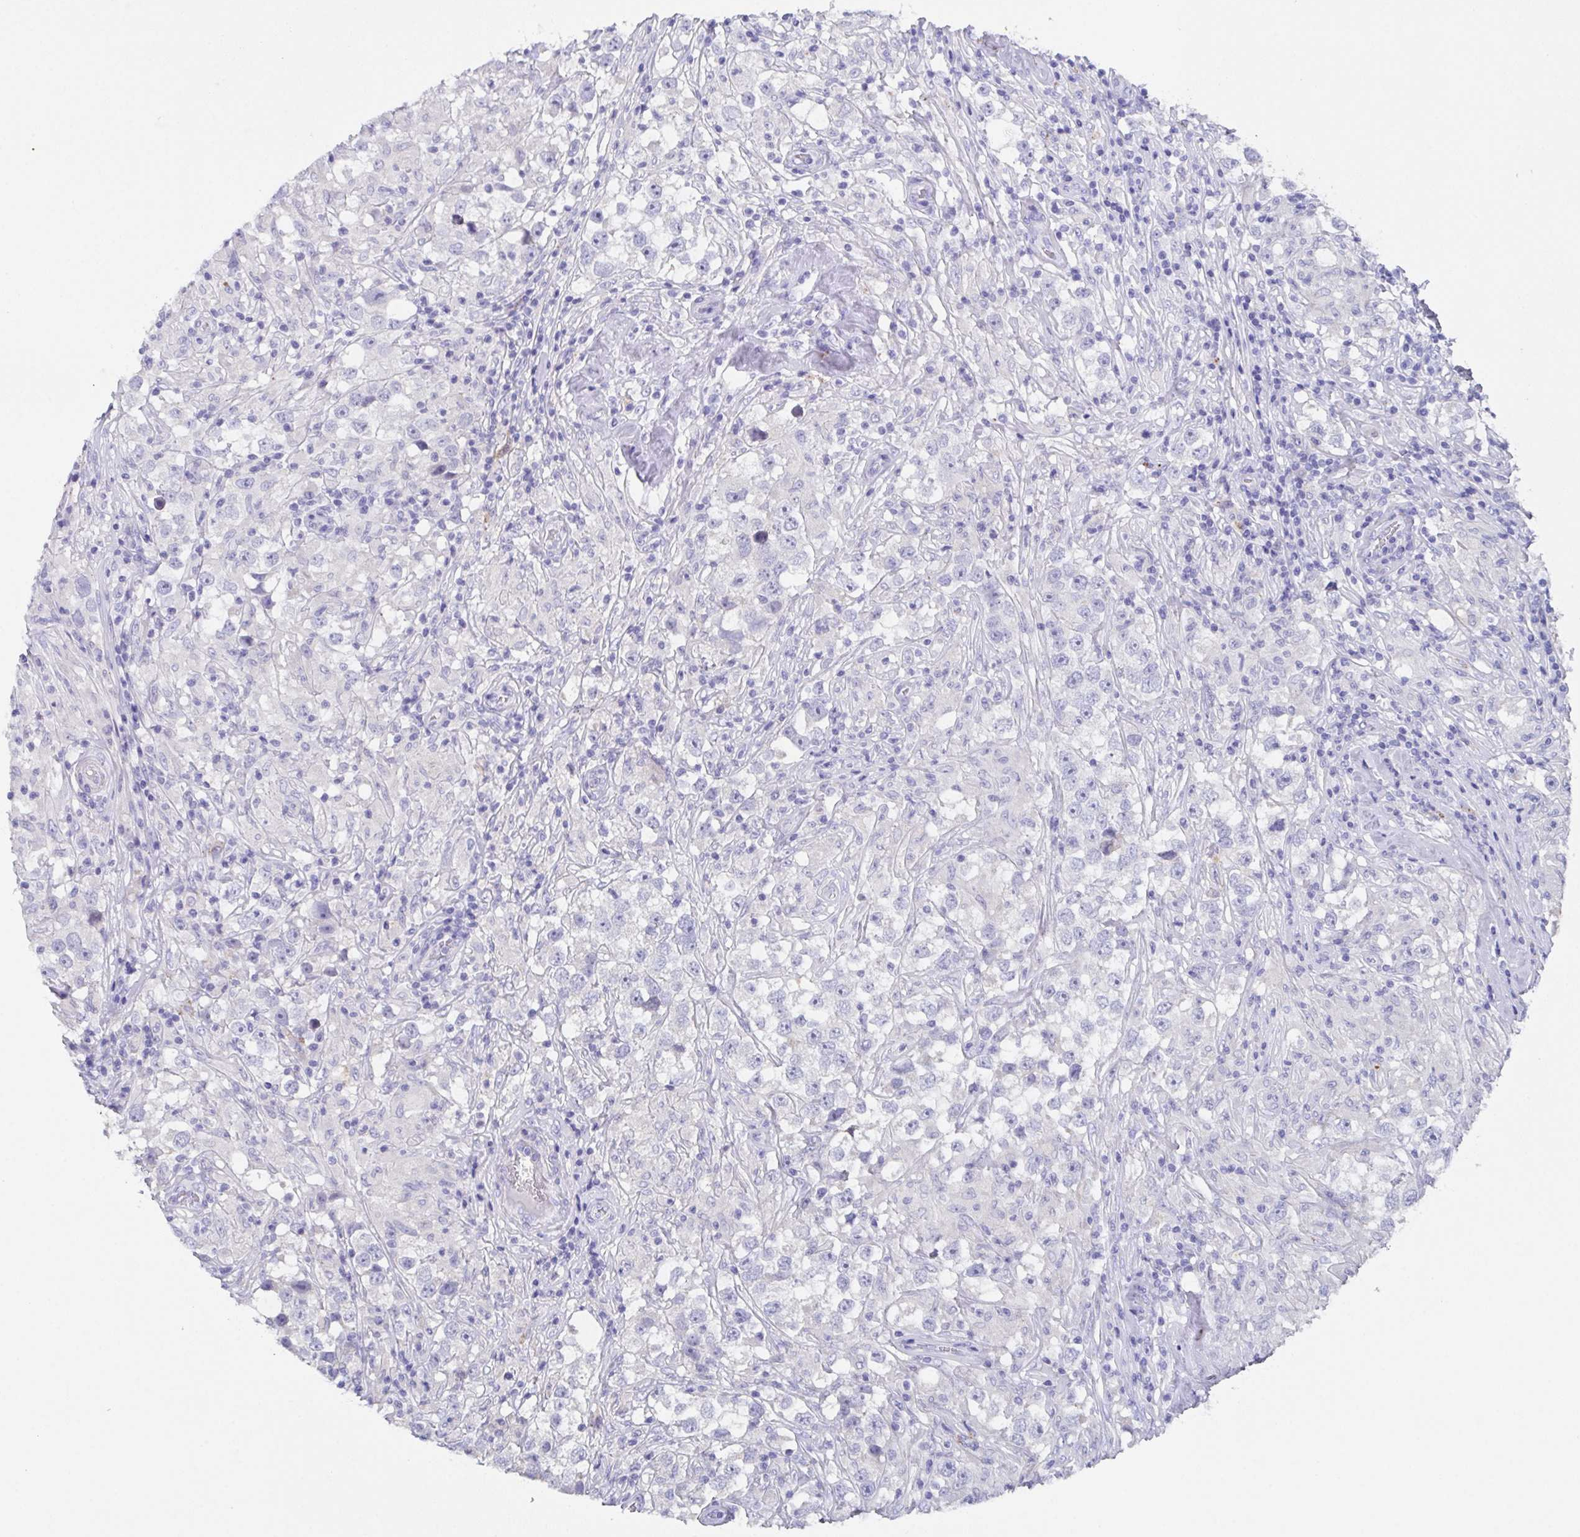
{"staining": {"intensity": "negative", "quantity": "none", "location": "none"}, "tissue": "testis cancer", "cell_type": "Tumor cells", "image_type": "cancer", "snomed": [{"axis": "morphology", "description": "Seminoma, NOS"}, {"axis": "topography", "description": "Testis"}], "caption": "The photomicrograph demonstrates no staining of tumor cells in testis seminoma. The staining is performed using DAB (3,3'-diaminobenzidine) brown chromogen with nuclei counter-stained in using hematoxylin.", "gene": "SSC4D", "patient": {"sex": "male", "age": 46}}